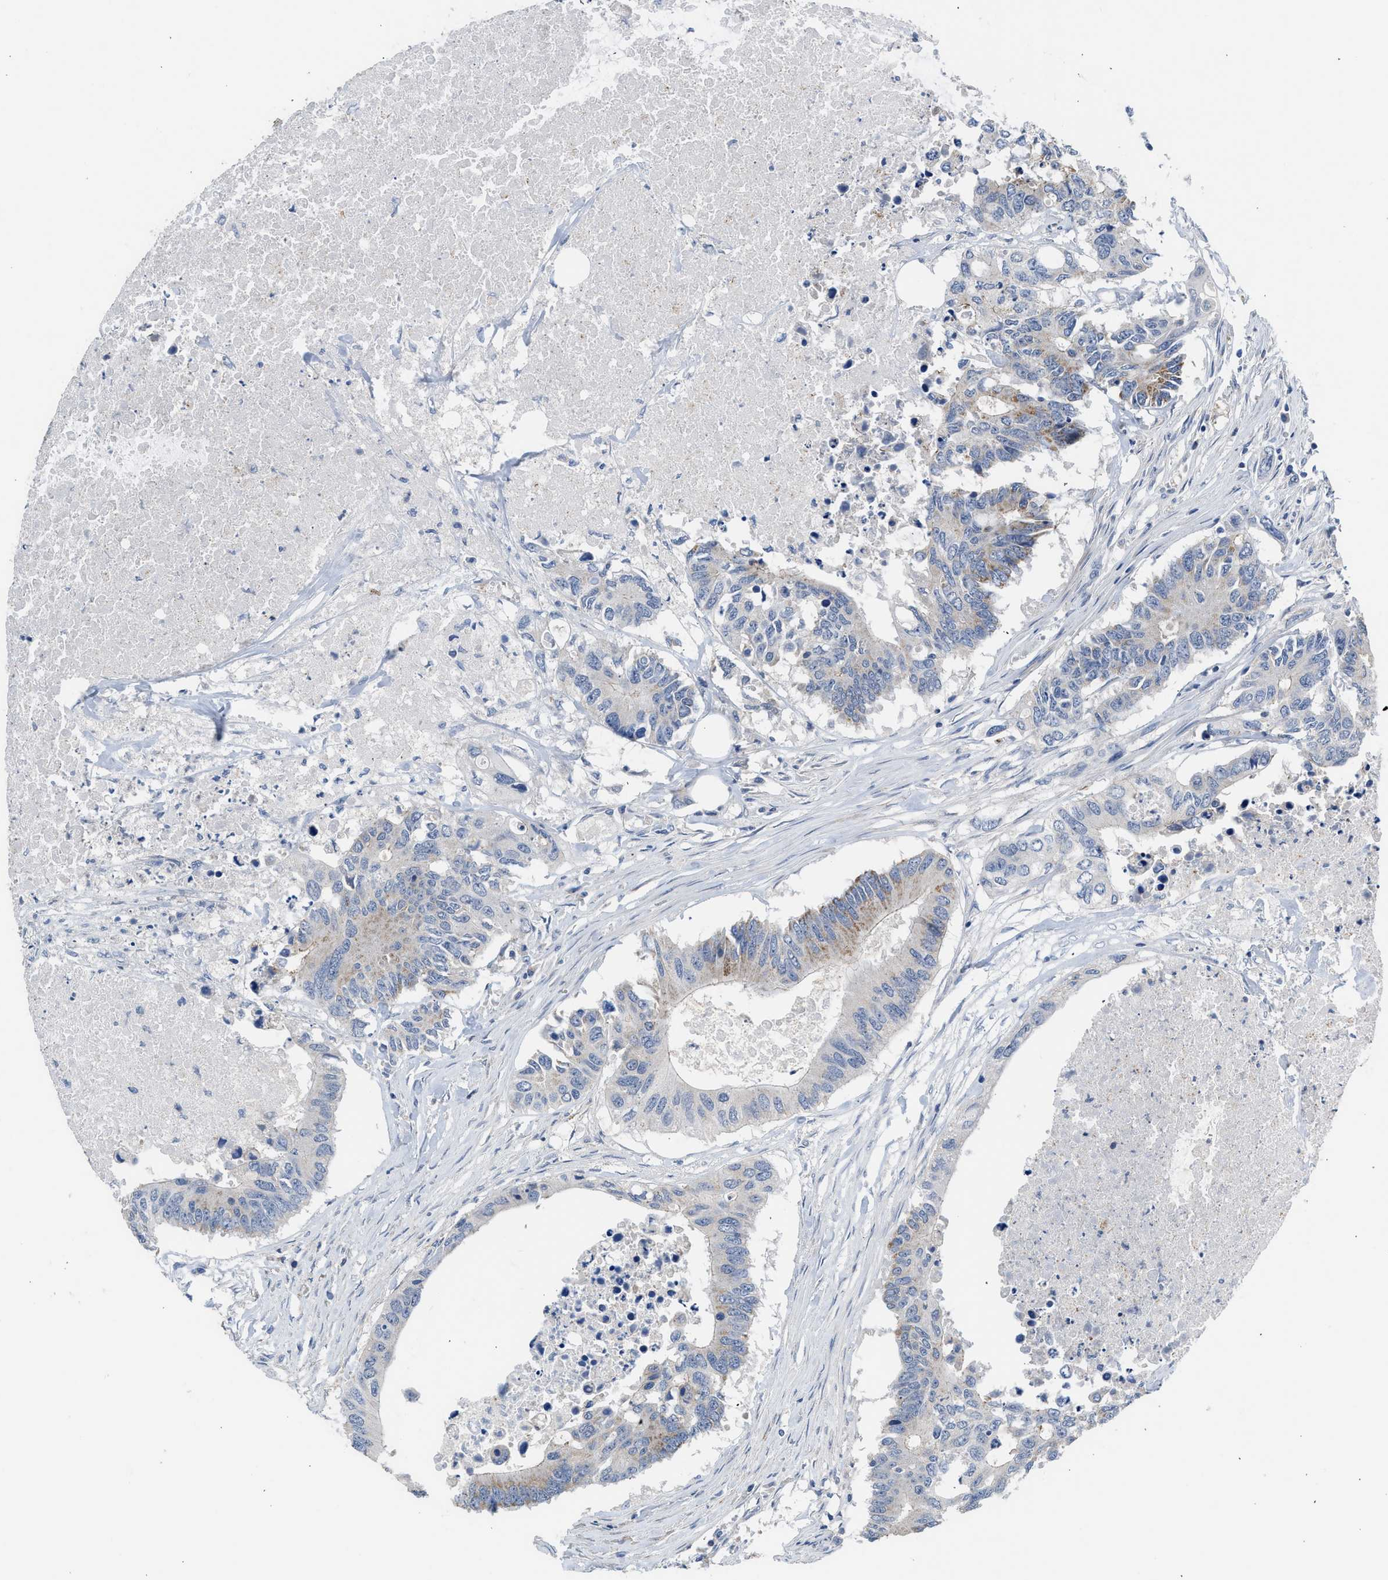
{"staining": {"intensity": "moderate", "quantity": "<25%", "location": "cytoplasmic/membranous"}, "tissue": "colorectal cancer", "cell_type": "Tumor cells", "image_type": "cancer", "snomed": [{"axis": "morphology", "description": "Adenocarcinoma, NOS"}, {"axis": "topography", "description": "Colon"}], "caption": "High-power microscopy captured an immunohistochemistry histopathology image of colorectal cancer (adenocarcinoma), revealing moderate cytoplasmic/membranous expression in approximately <25% of tumor cells.", "gene": "CSF3R", "patient": {"sex": "male", "age": 71}}